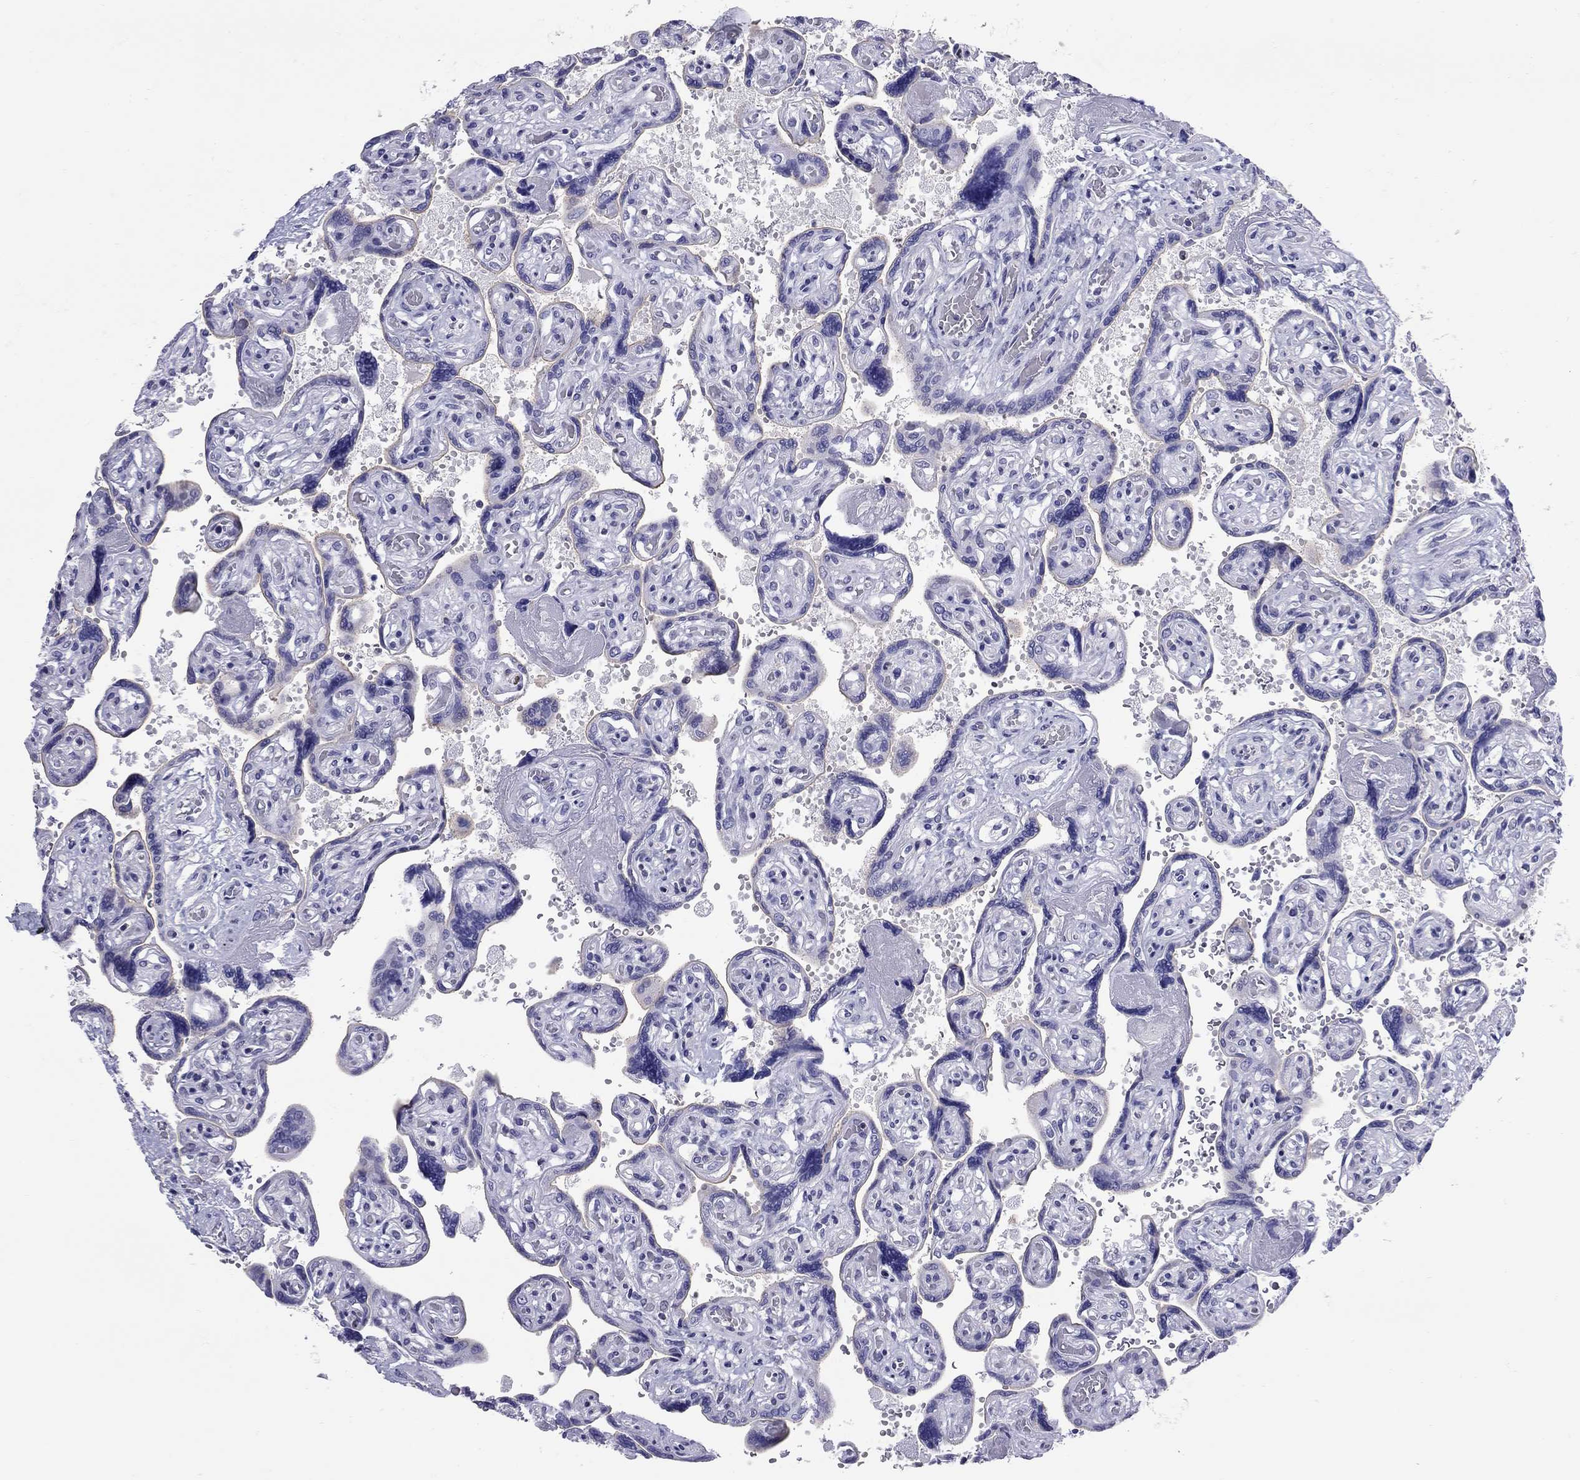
{"staining": {"intensity": "moderate", "quantity": ">75%", "location": "cytoplasmic/membranous"}, "tissue": "placenta", "cell_type": "Decidual cells", "image_type": "normal", "snomed": [{"axis": "morphology", "description": "Normal tissue, NOS"}, {"axis": "topography", "description": "Placenta"}], "caption": "Protein staining shows moderate cytoplasmic/membranous staining in approximately >75% of decidual cells in unremarkable placenta. (DAB (3,3'-diaminobenzidine) IHC with brightfield microscopy, high magnification).", "gene": "SLC46A2", "patient": {"sex": "female", "age": 32}}